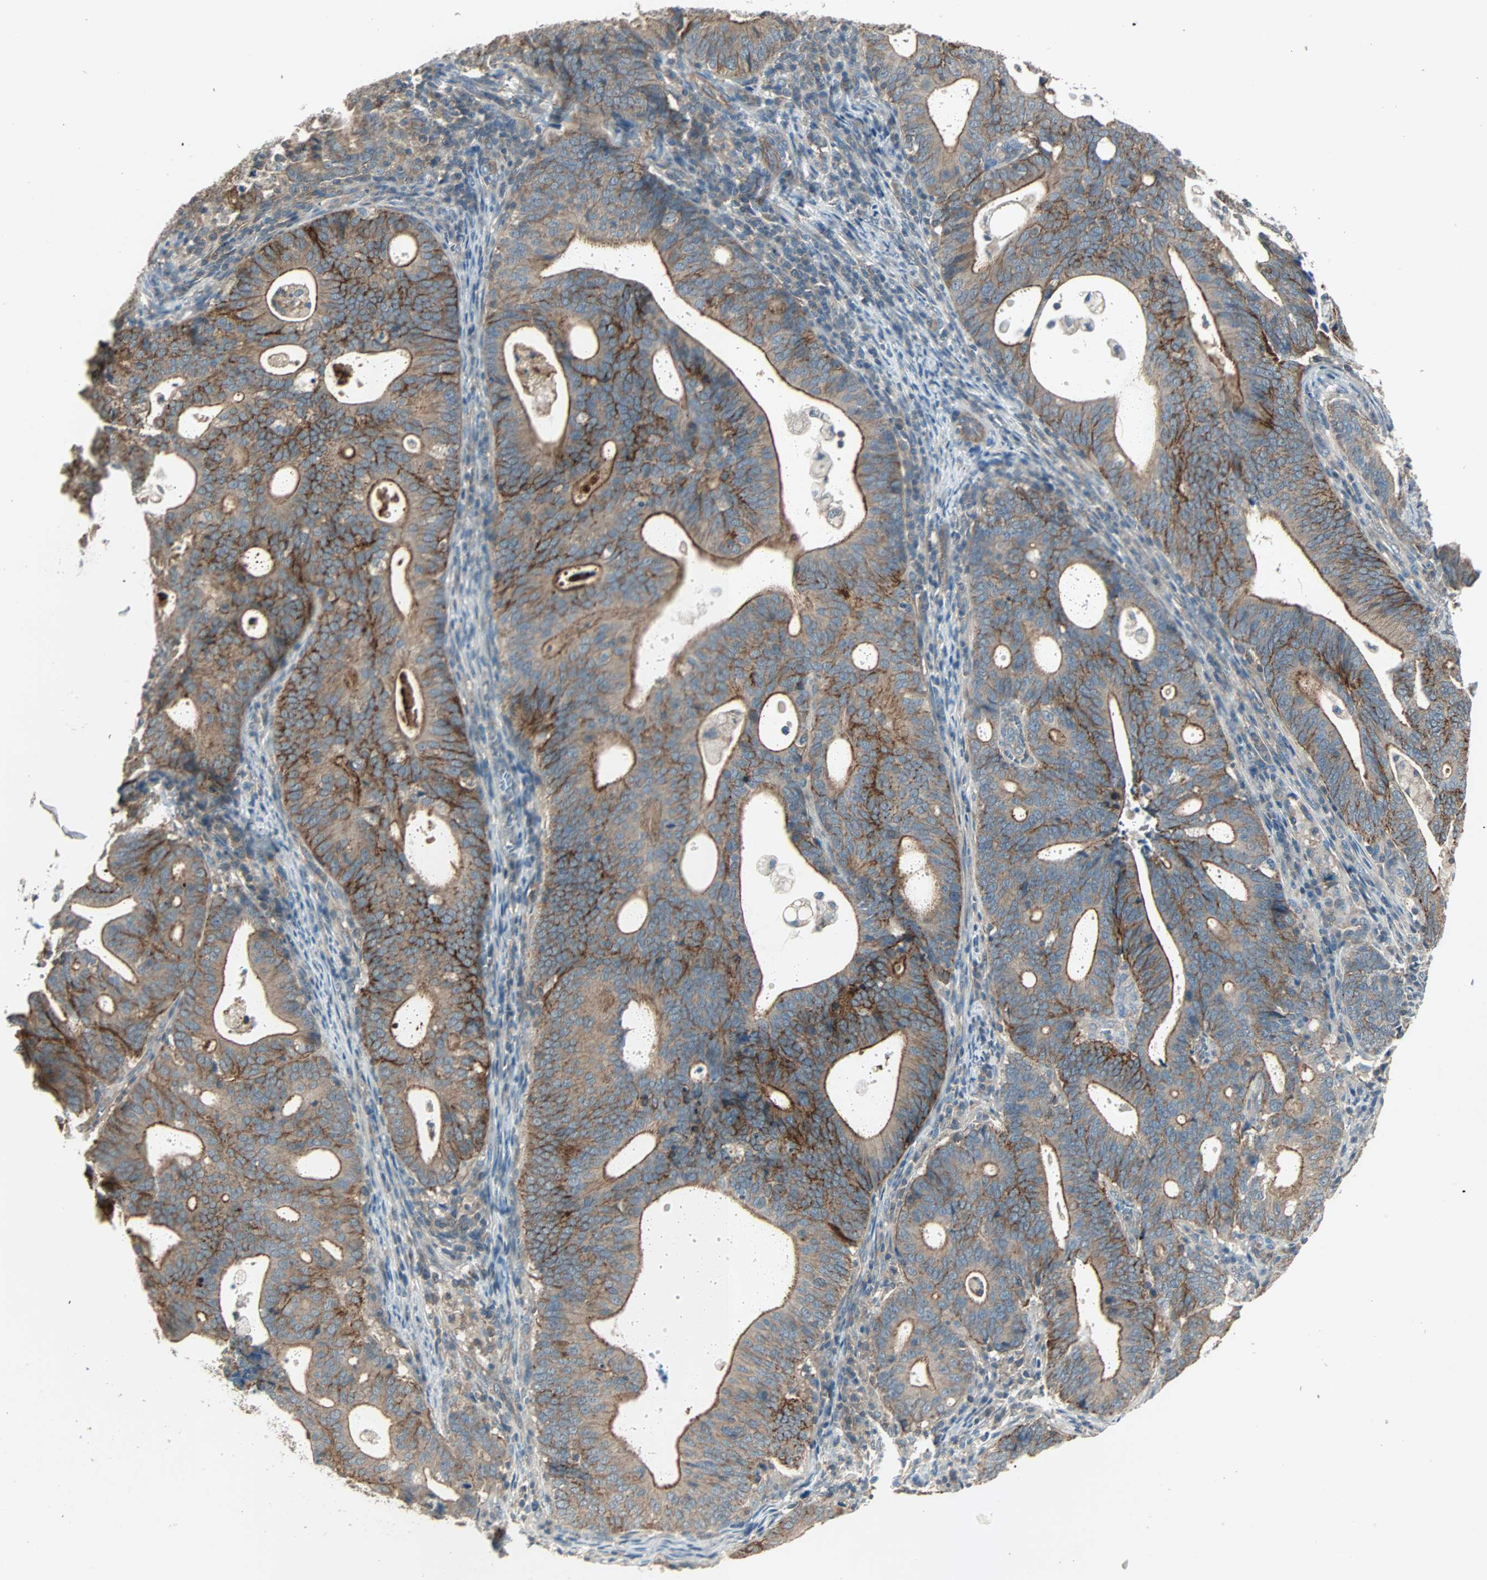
{"staining": {"intensity": "strong", "quantity": "25%-75%", "location": "cytoplasmic/membranous"}, "tissue": "endometrial cancer", "cell_type": "Tumor cells", "image_type": "cancer", "snomed": [{"axis": "morphology", "description": "Adenocarcinoma, NOS"}, {"axis": "topography", "description": "Uterus"}], "caption": "Immunohistochemistry (IHC) image of neoplastic tissue: endometrial cancer (adenocarcinoma) stained using immunohistochemistry shows high levels of strong protein expression localized specifically in the cytoplasmic/membranous of tumor cells, appearing as a cytoplasmic/membranous brown color.", "gene": "MAP3K21", "patient": {"sex": "female", "age": 83}}